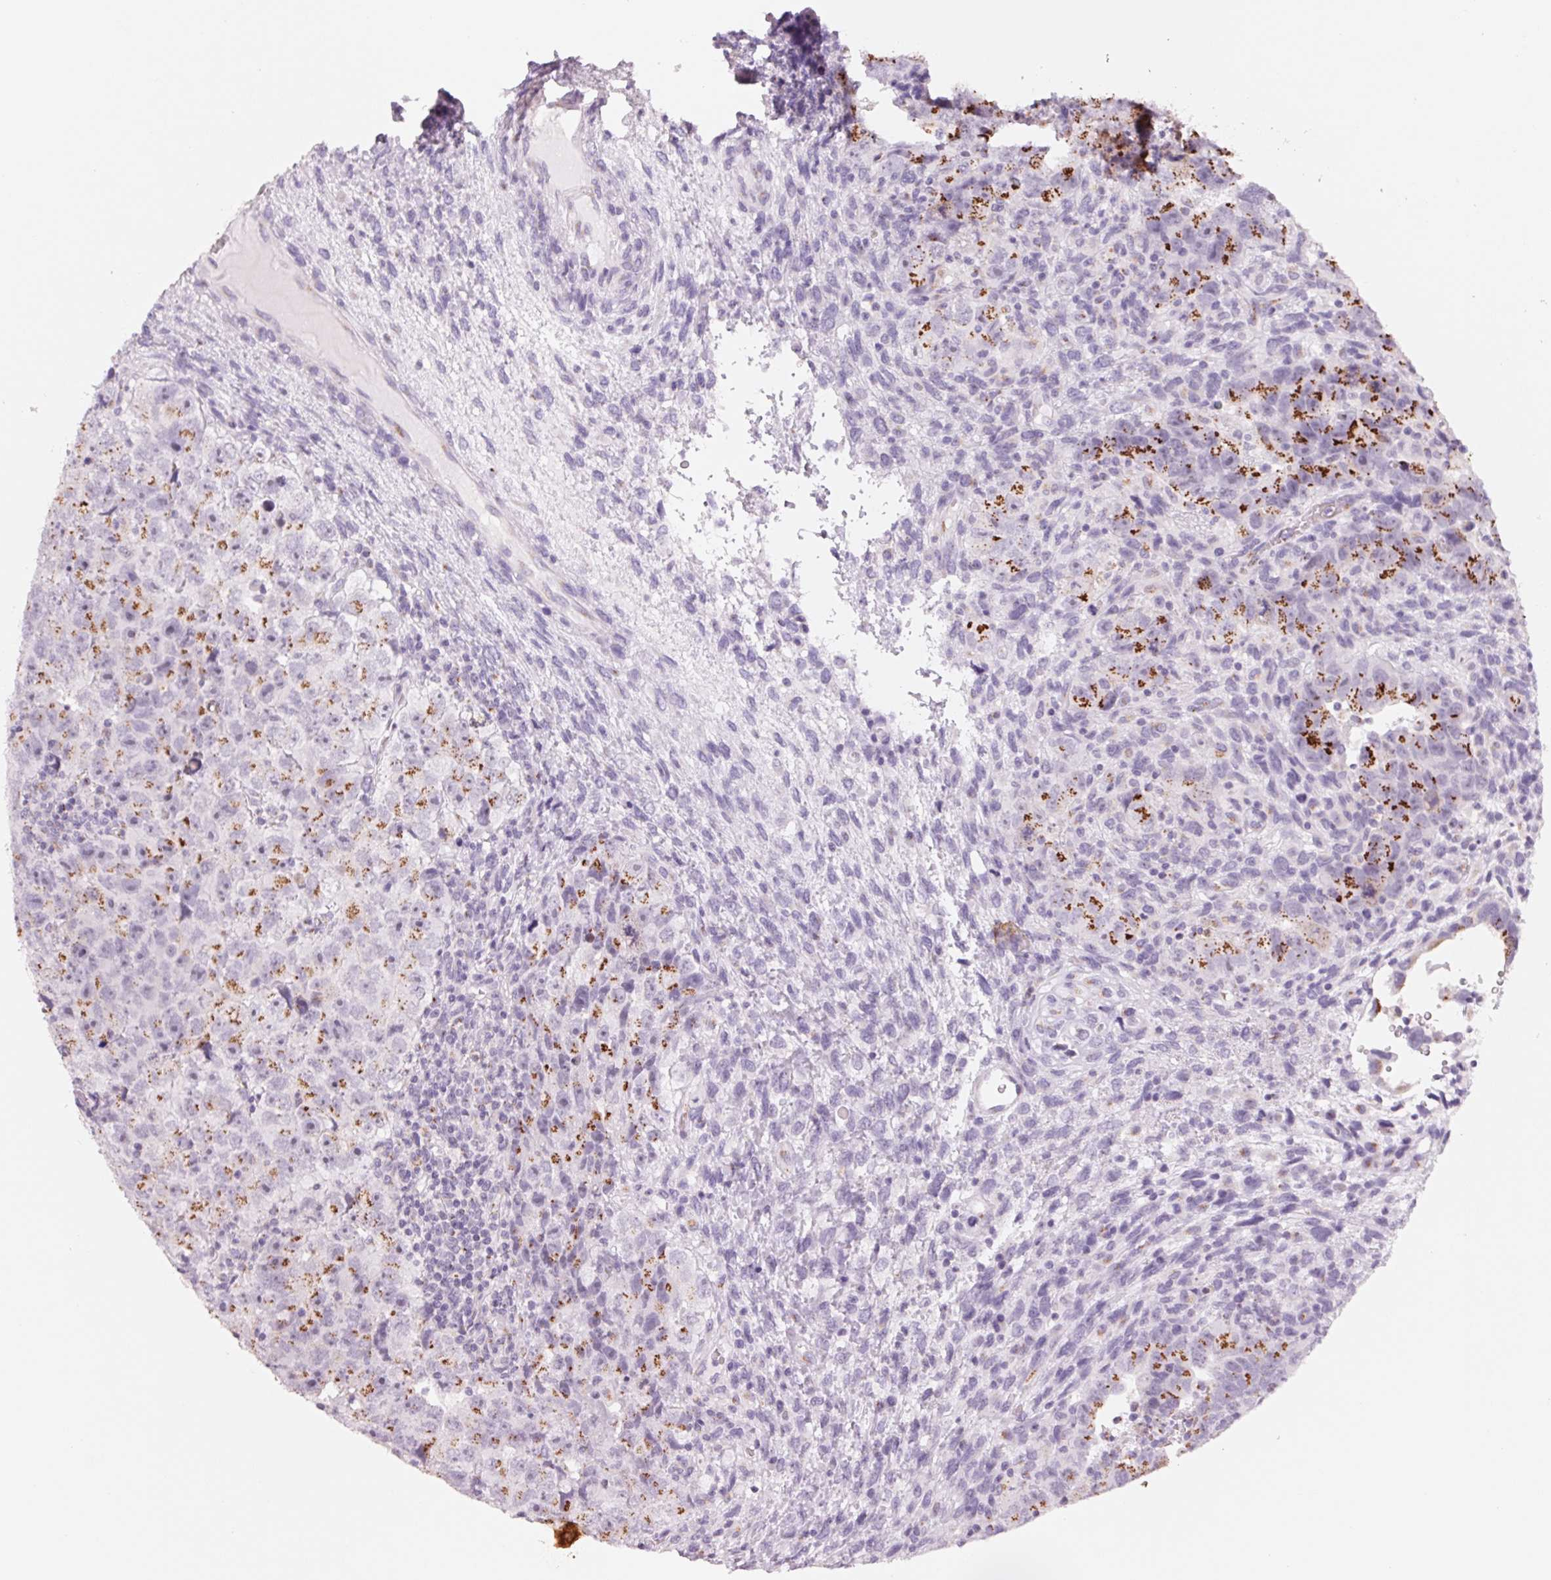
{"staining": {"intensity": "strong", "quantity": "25%-75%", "location": "cytoplasmic/membranous"}, "tissue": "testis cancer", "cell_type": "Tumor cells", "image_type": "cancer", "snomed": [{"axis": "morphology", "description": "Carcinoma, Embryonal, NOS"}, {"axis": "topography", "description": "Testis"}], "caption": "Immunohistochemical staining of human embryonal carcinoma (testis) reveals high levels of strong cytoplasmic/membranous protein positivity in about 25%-75% of tumor cells. Immunohistochemistry (ihc) stains the protein in brown and the nuclei are stained blue.", "gene": "GALNT7", "patient": {"sex": "male", "age": 24}}